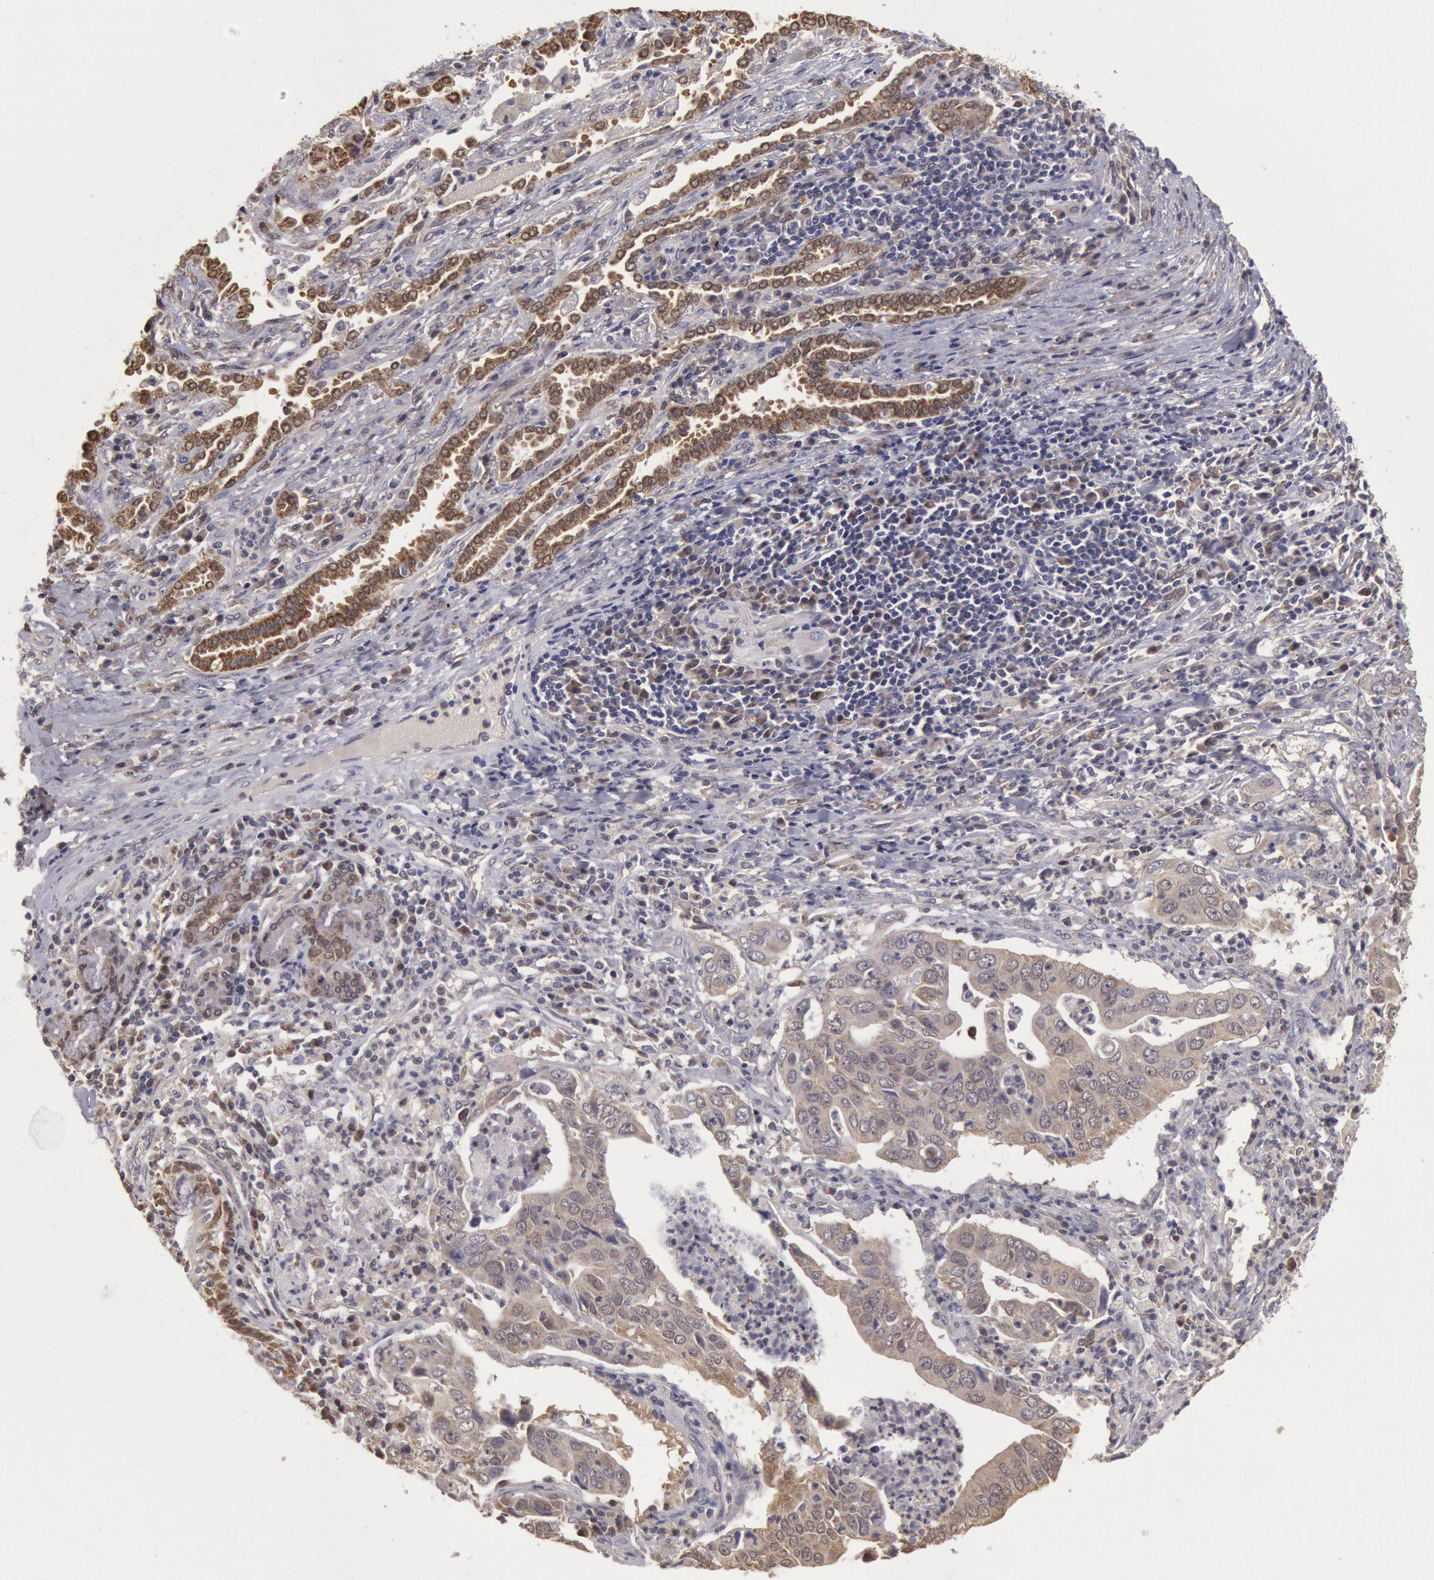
{"staining": {"intensity": "weak", "quantity": ">75%", "location": "cytoplasmic/membranous"}, "tissue": "lung cancer", "cell_type": "Tumor cells", "image_type": "cancer", "snomed": [{"axis": "morphology", "description": "Adenocarcinoma, NOS"}, {"axis": "topography", "description": "Lung"}], "caption": "Lung cancer (adenocarcinoma) stained for a protein (brown) demonstrates weak cytoplasmic/membranous positive staining in approximately >75% of tumor cells.", "gene": "MPST", "patient": {"sex": "male", "age": 48}}